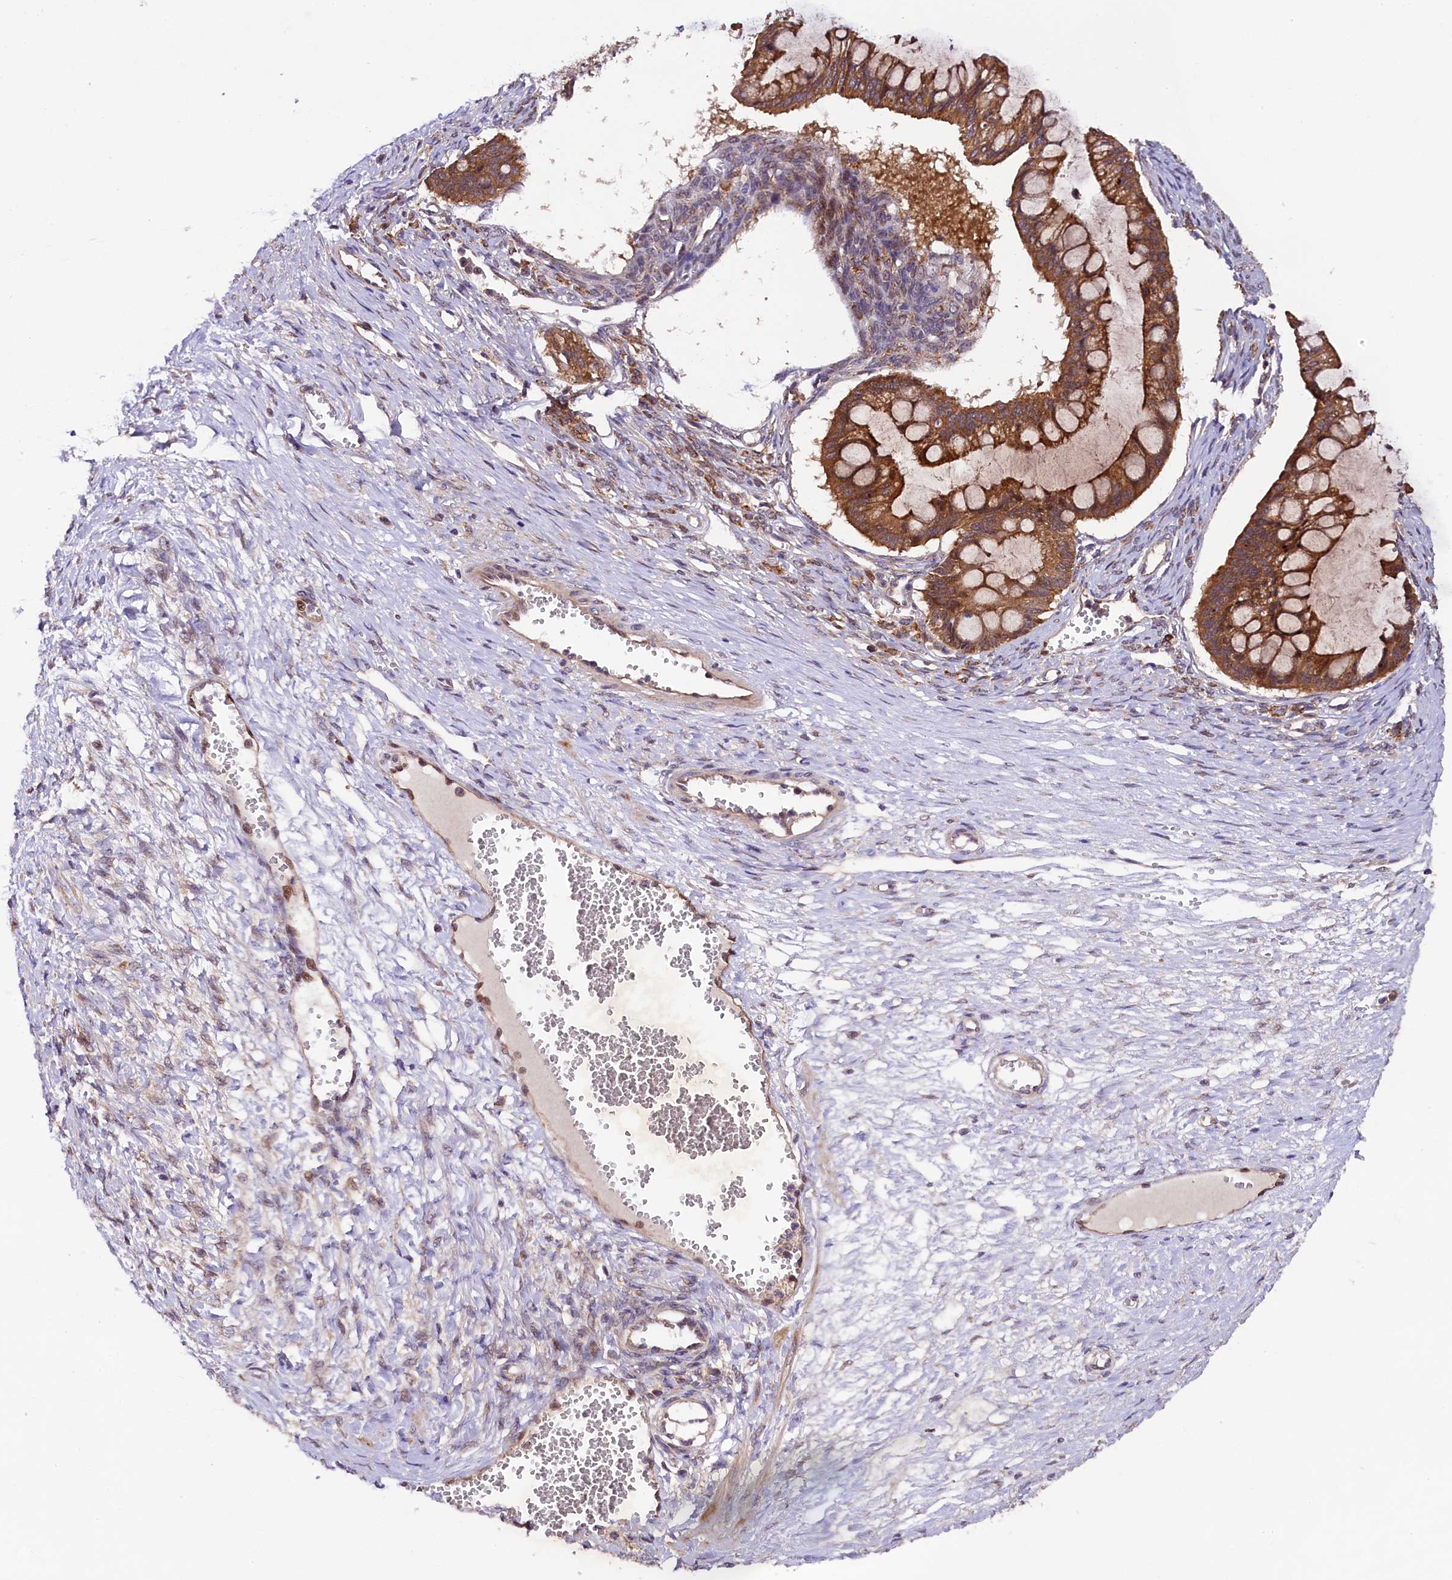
{"staining": {"intensity": "moderate", "quantity": ">75%", "location": "cytoplasmic/membranous"}, "tissue": "ovarian cancer", "cell_type": "Tumor cells", "image_type": "cancer", "snomed": [{"axis": "morphology", "description": "Cystadenocarcinoma, mucinous, NOS"}, {"axis": "topography", "description": "Ovary"}], "caption": "A medium amount of moderate cytoplasmic/membranous staining is present in approximately >75% of tumor cells in mucinous cystadenocarcinoma (ovarian) tissue.", "gene": "DOHH", "patient": {"sex": "female", "age": 73}}